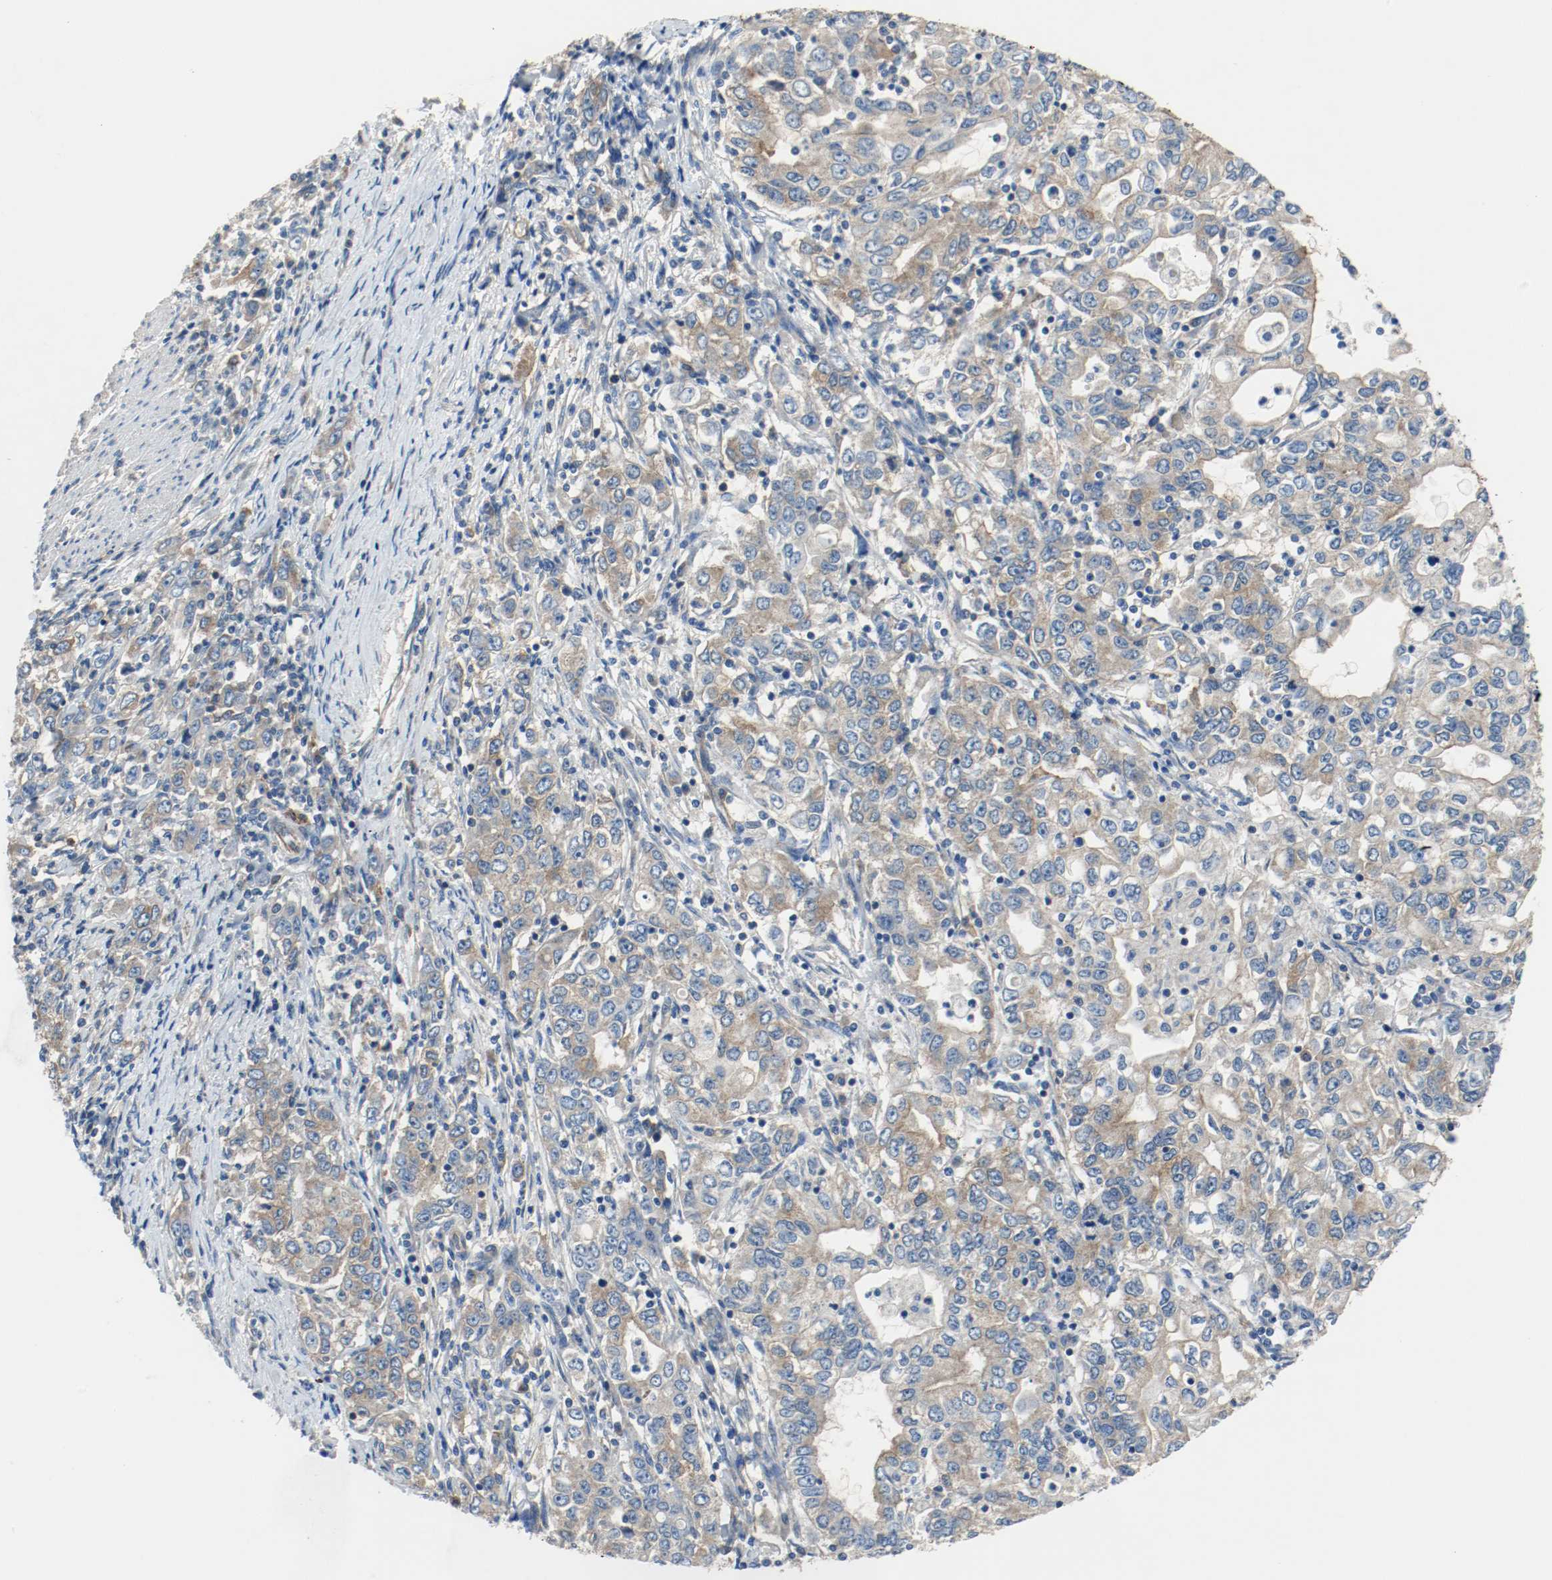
{"staining": {"intensity": "weak", "quantity": ">75%", "location": "cytoplasmic/membranous"}, "tissue": "stomach cancer", "cell_type": "Tumor cells", "image_type": "cancer", "snomed": [{"axis": "morphology", "description": "Adenocarcinoma, NOS"}, {"axis": "topography", "description": "Stomach, lower"}], "caption": "A low amount of weak cytoplasmic/membranous expression is seen in about >75% of tumor cells in stomach cancer tissue.", "gene": "TUBA3D", "patient": {"sex": "female", "age": 72}}